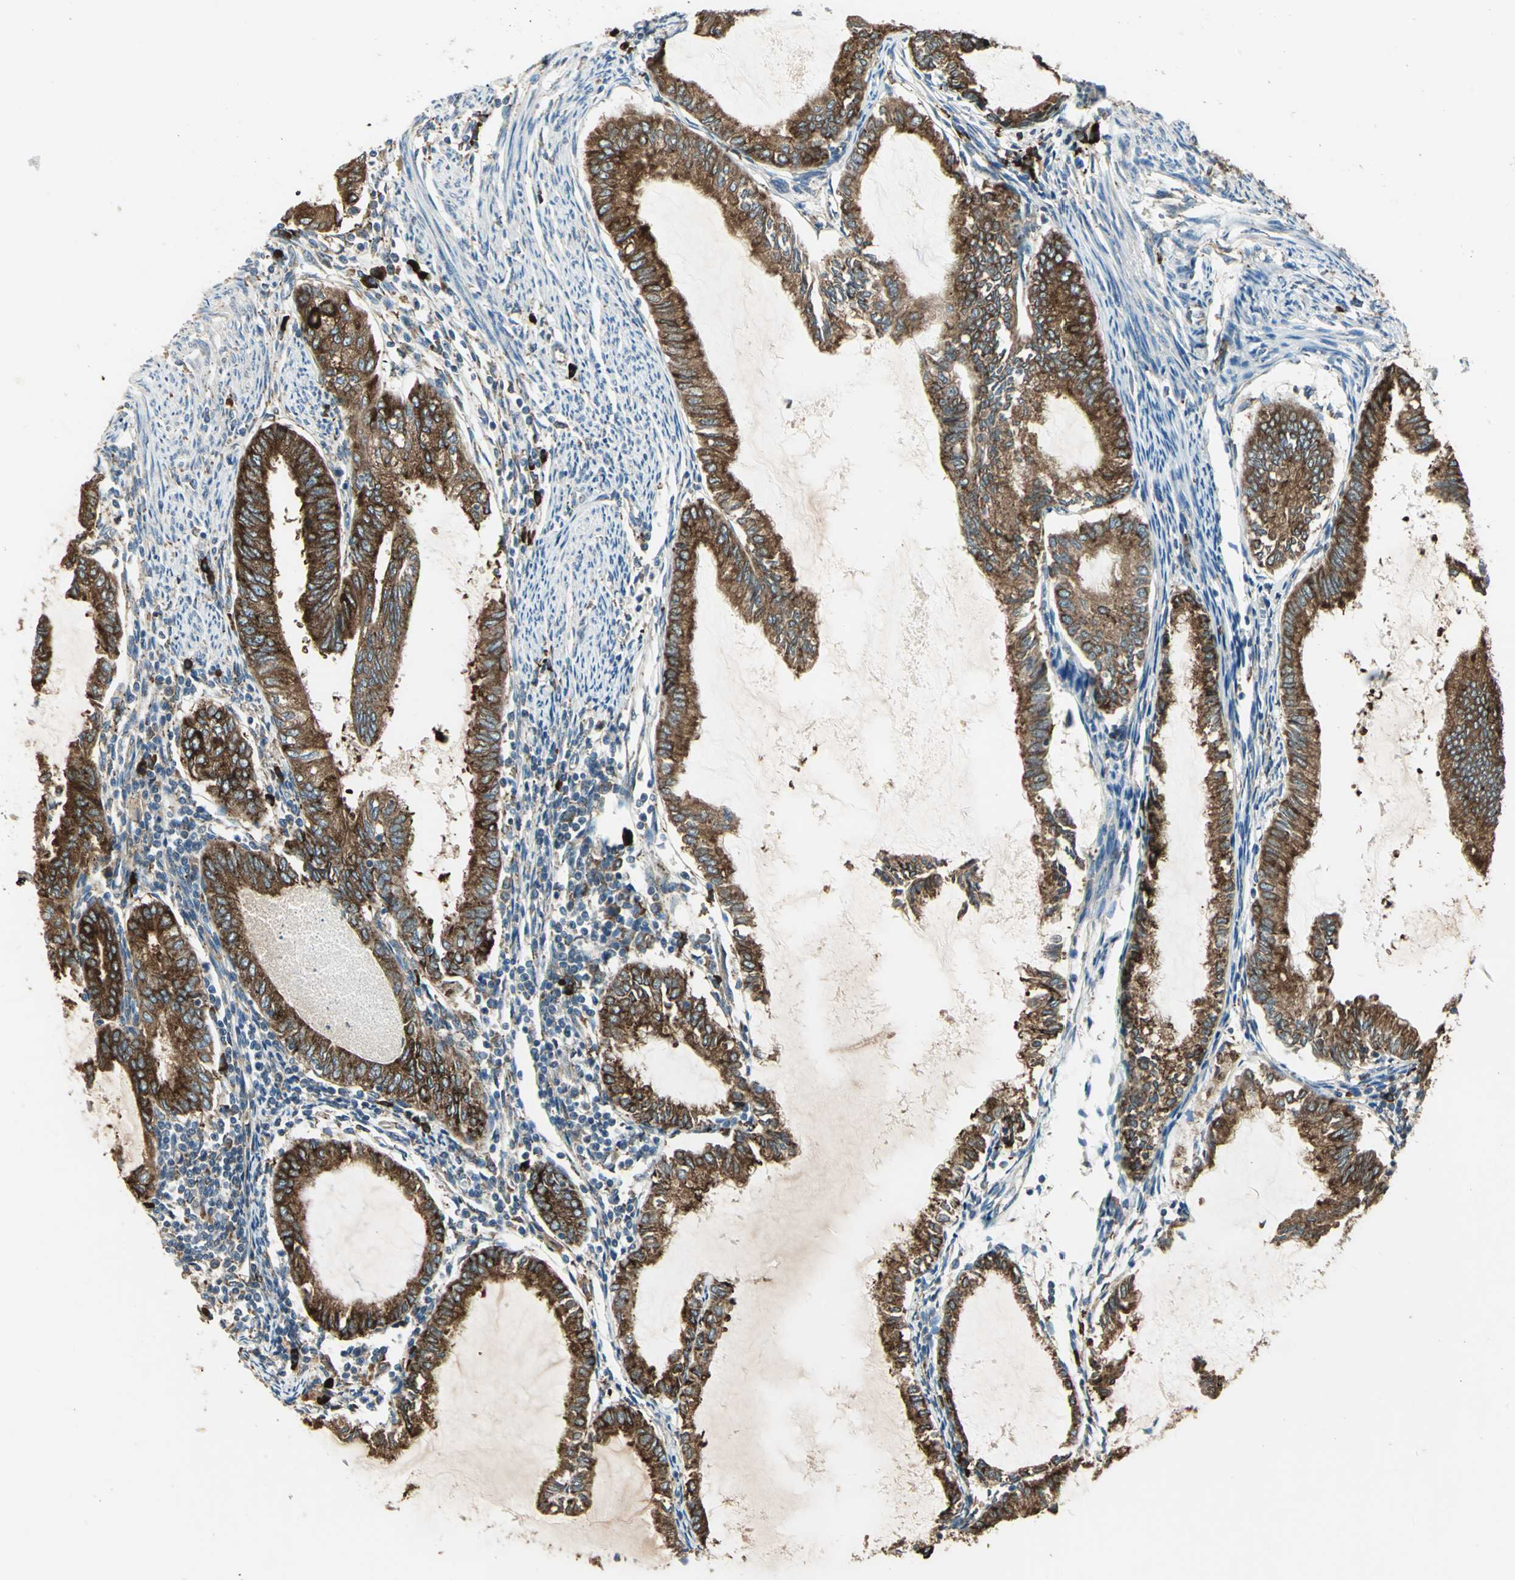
{"staining": {"intensity": "strong", "quantity": ">75%", "location": "cytoplasmic/membranous"}, "tissue": "endometrial cancer", "cell_type": "Tumor cells", "image_type": "cancer", "snomed": [{"axis": "morphology", "description": "Adenocarcinoma, NOS"}, {"axis": "topography", "description": "Endometrium"}], "caption": "Immunohistochemistry of human endometrial cancer (adenocarcinoma) displays high levels of strong cytoplasmic/membranous expression in approximately >75% of tumor cells. (DAB = brown stain, brightfield microscopy at high magnification).", "gene": "PDIA4", "patient": {"sex": "female", "age": 86}}